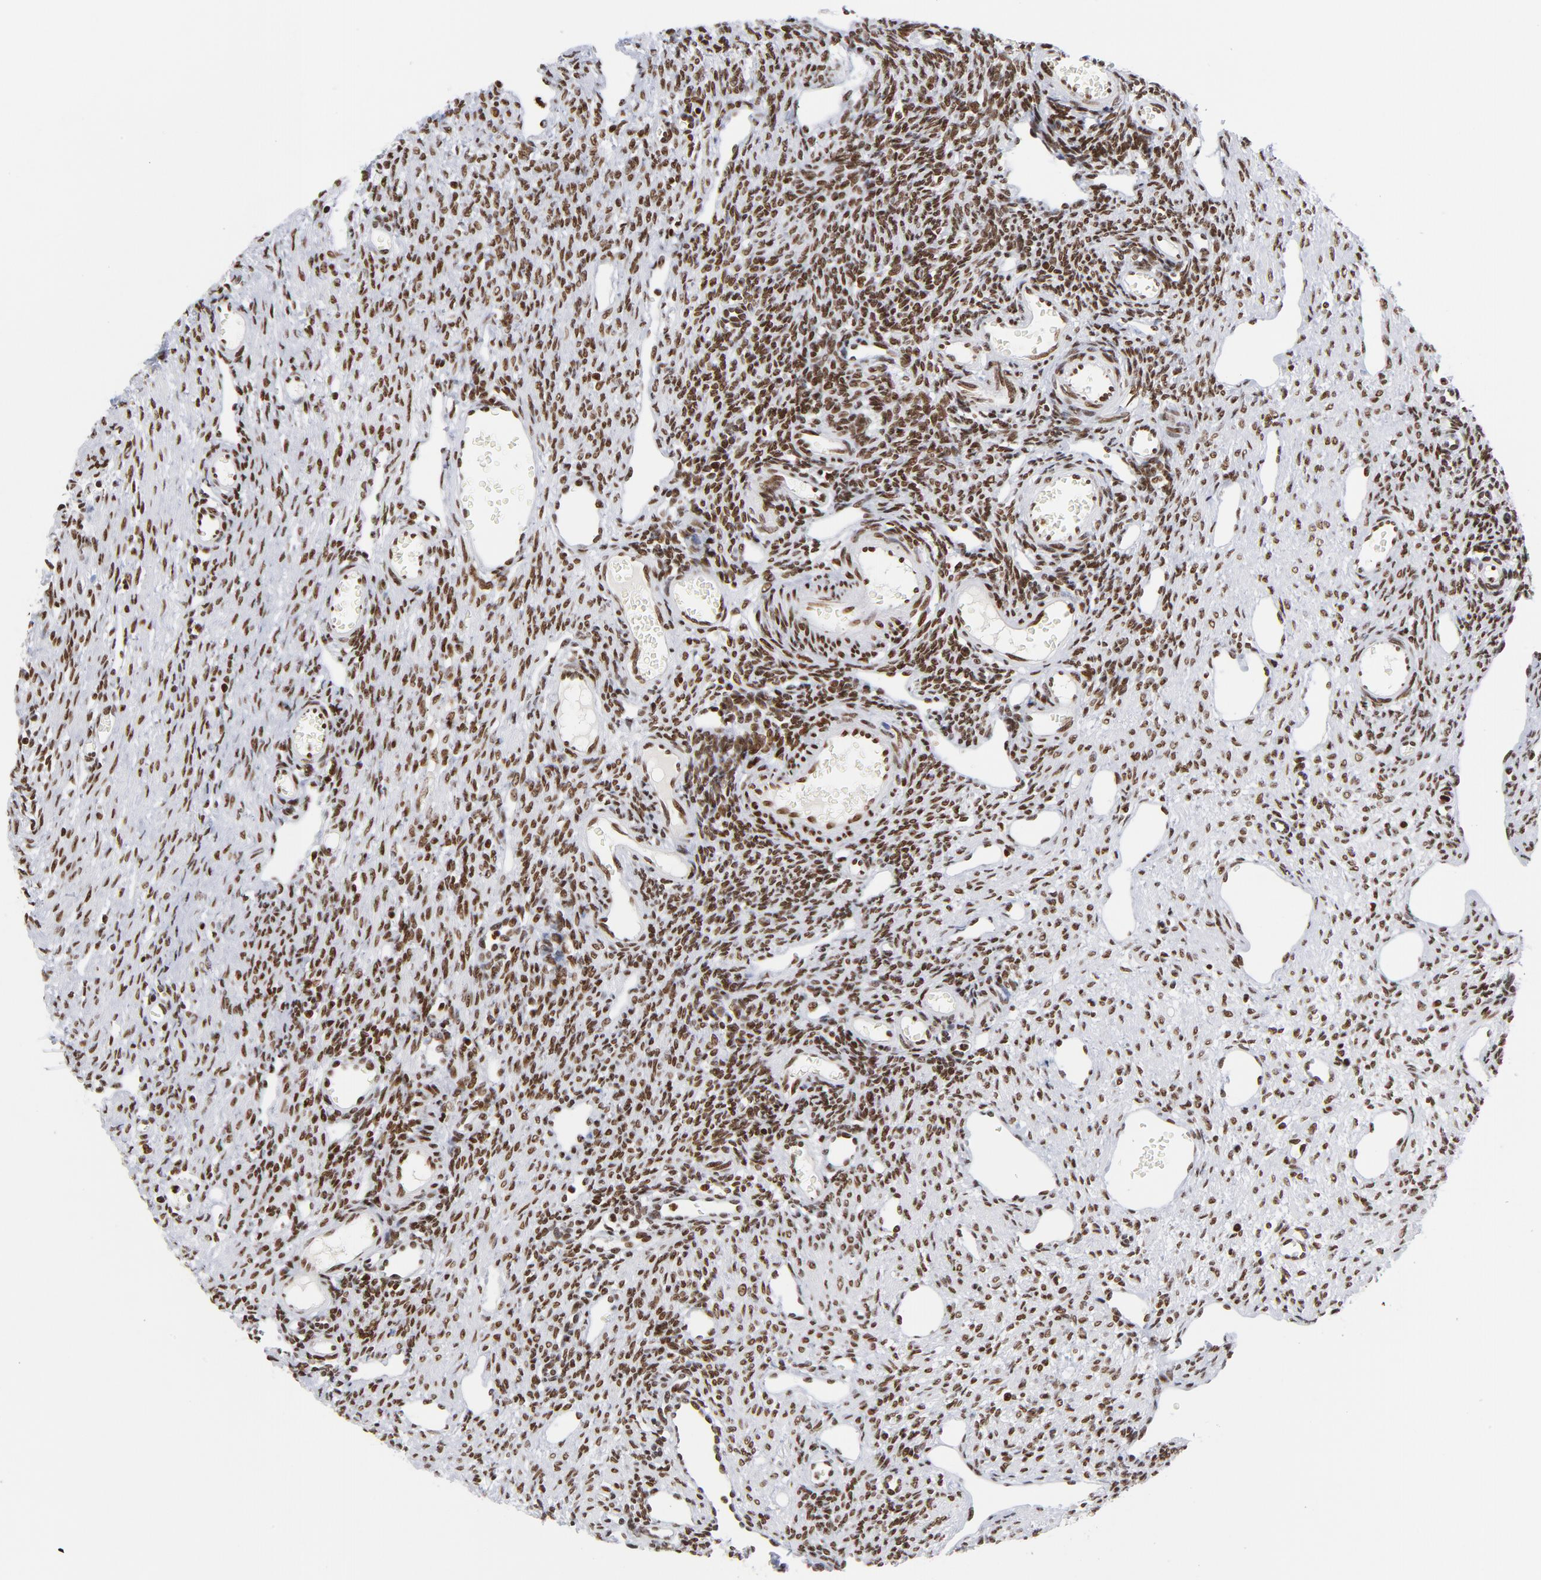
{"staining": {"intensity": "moderate", "quantity": ">75%", "location": "nuclear"}, "tissue": "ovary", "cell_type": "Ovarian stroma cells", "image_type": "normal", "snomed": [{"axis": "morphology", "description": "Normal tissue, NOS"}, {"axis": "topography", "description": "Ovary"}], "caption": "This is a histology image of immunohistochemistry staining of unremarkable ovary, which shows moderate positivity in the nuclear of ovarian stroma cells.", "gene": "TOP2B", "patient": {"sex": "female", "age": 33}}